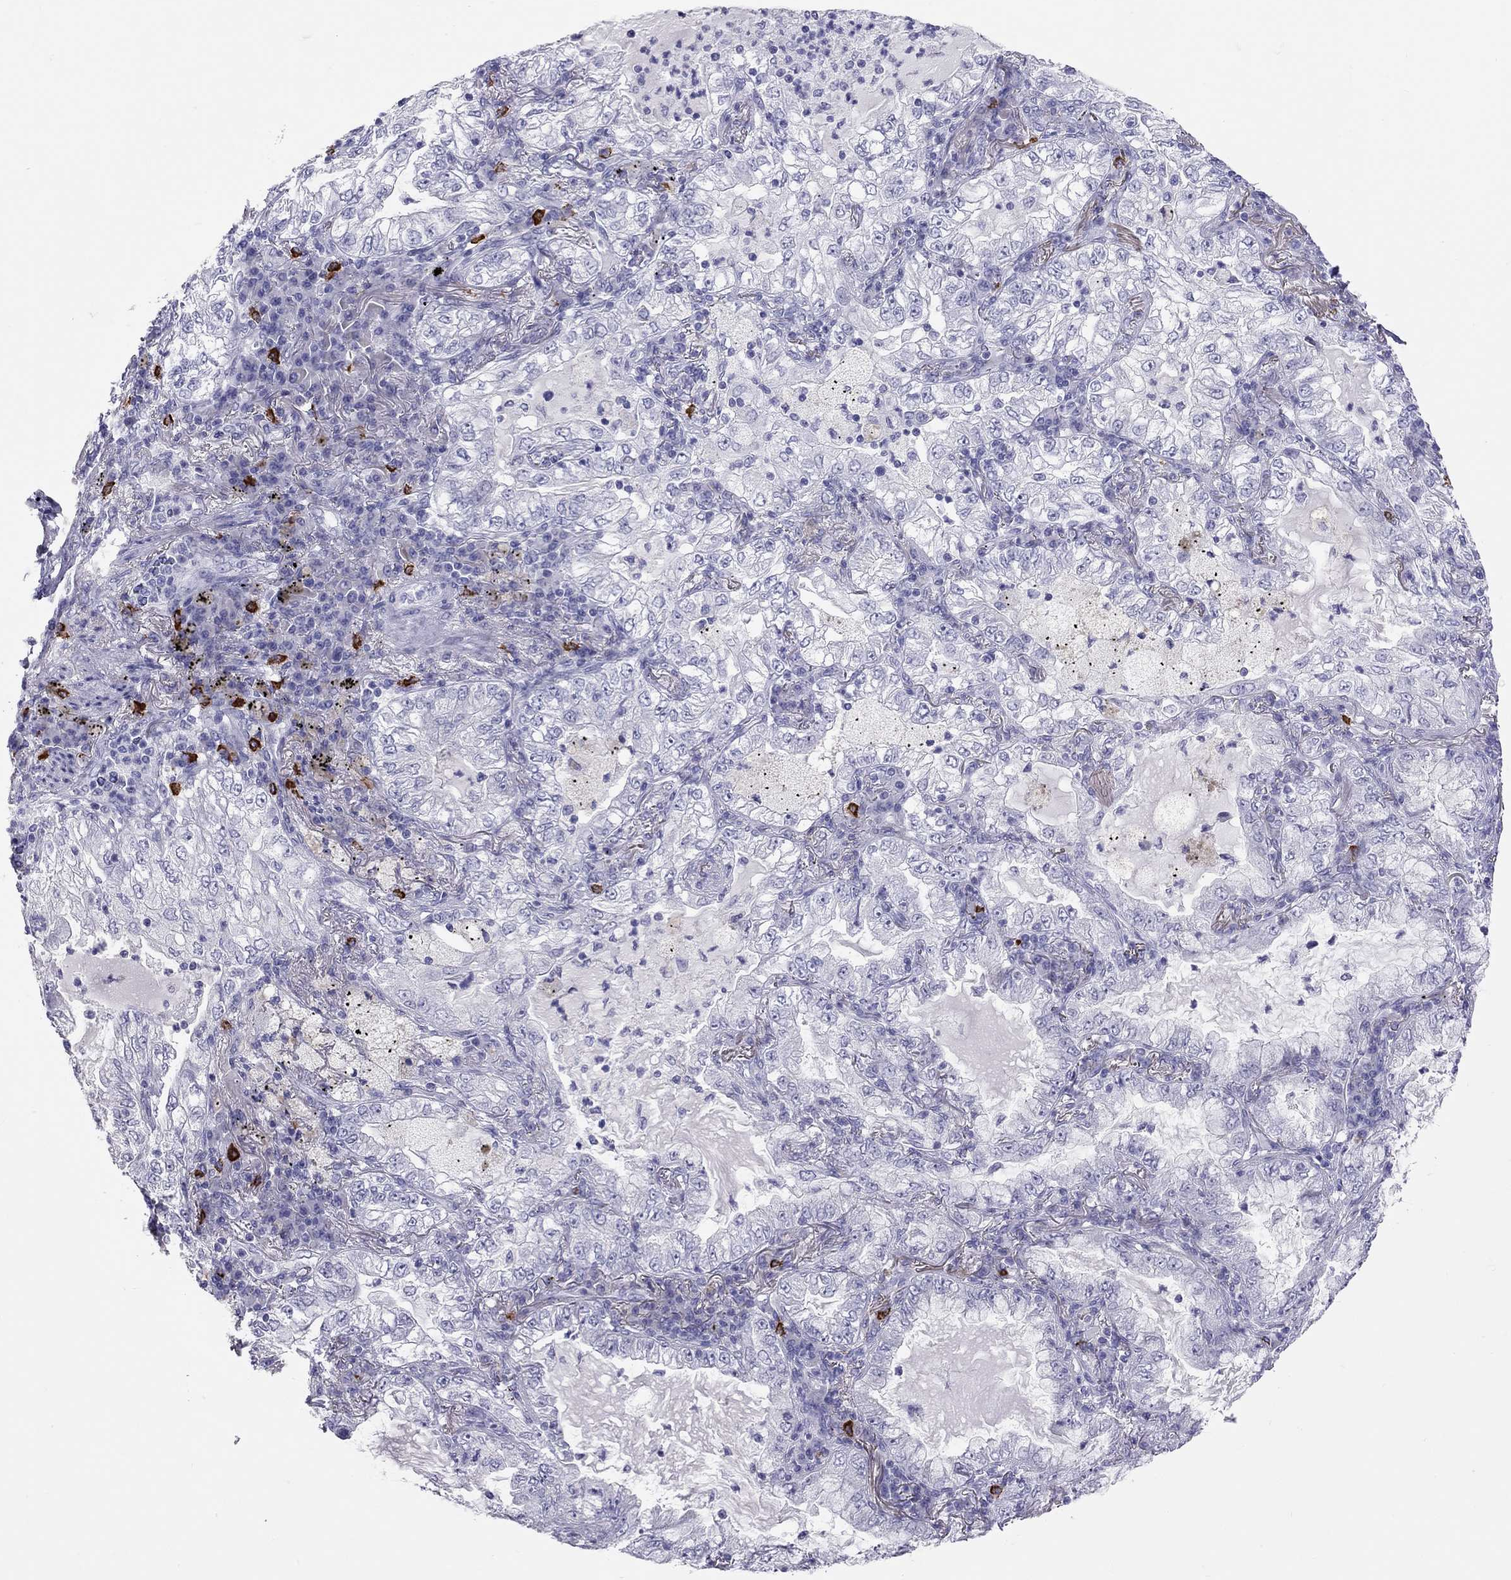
{"staining": {"intensity": "negative", "quantity": "none", "location": "none"}, "tissue": "lung cancer", "cell_type": "Tumor cells", "image_type": "cancer", "snomed": [{"axis": "morphology", "description": "Adenocarcinoma, NOS"}, {"axis": "topography", "description": "Lung"}], "caption": "The immunohistochemistry image has no significant staining in tumor cells of adenocarcinoma (lung) tissue.", "gene": "IL17REL", "patient": {"sex": "female", "age": 73}}